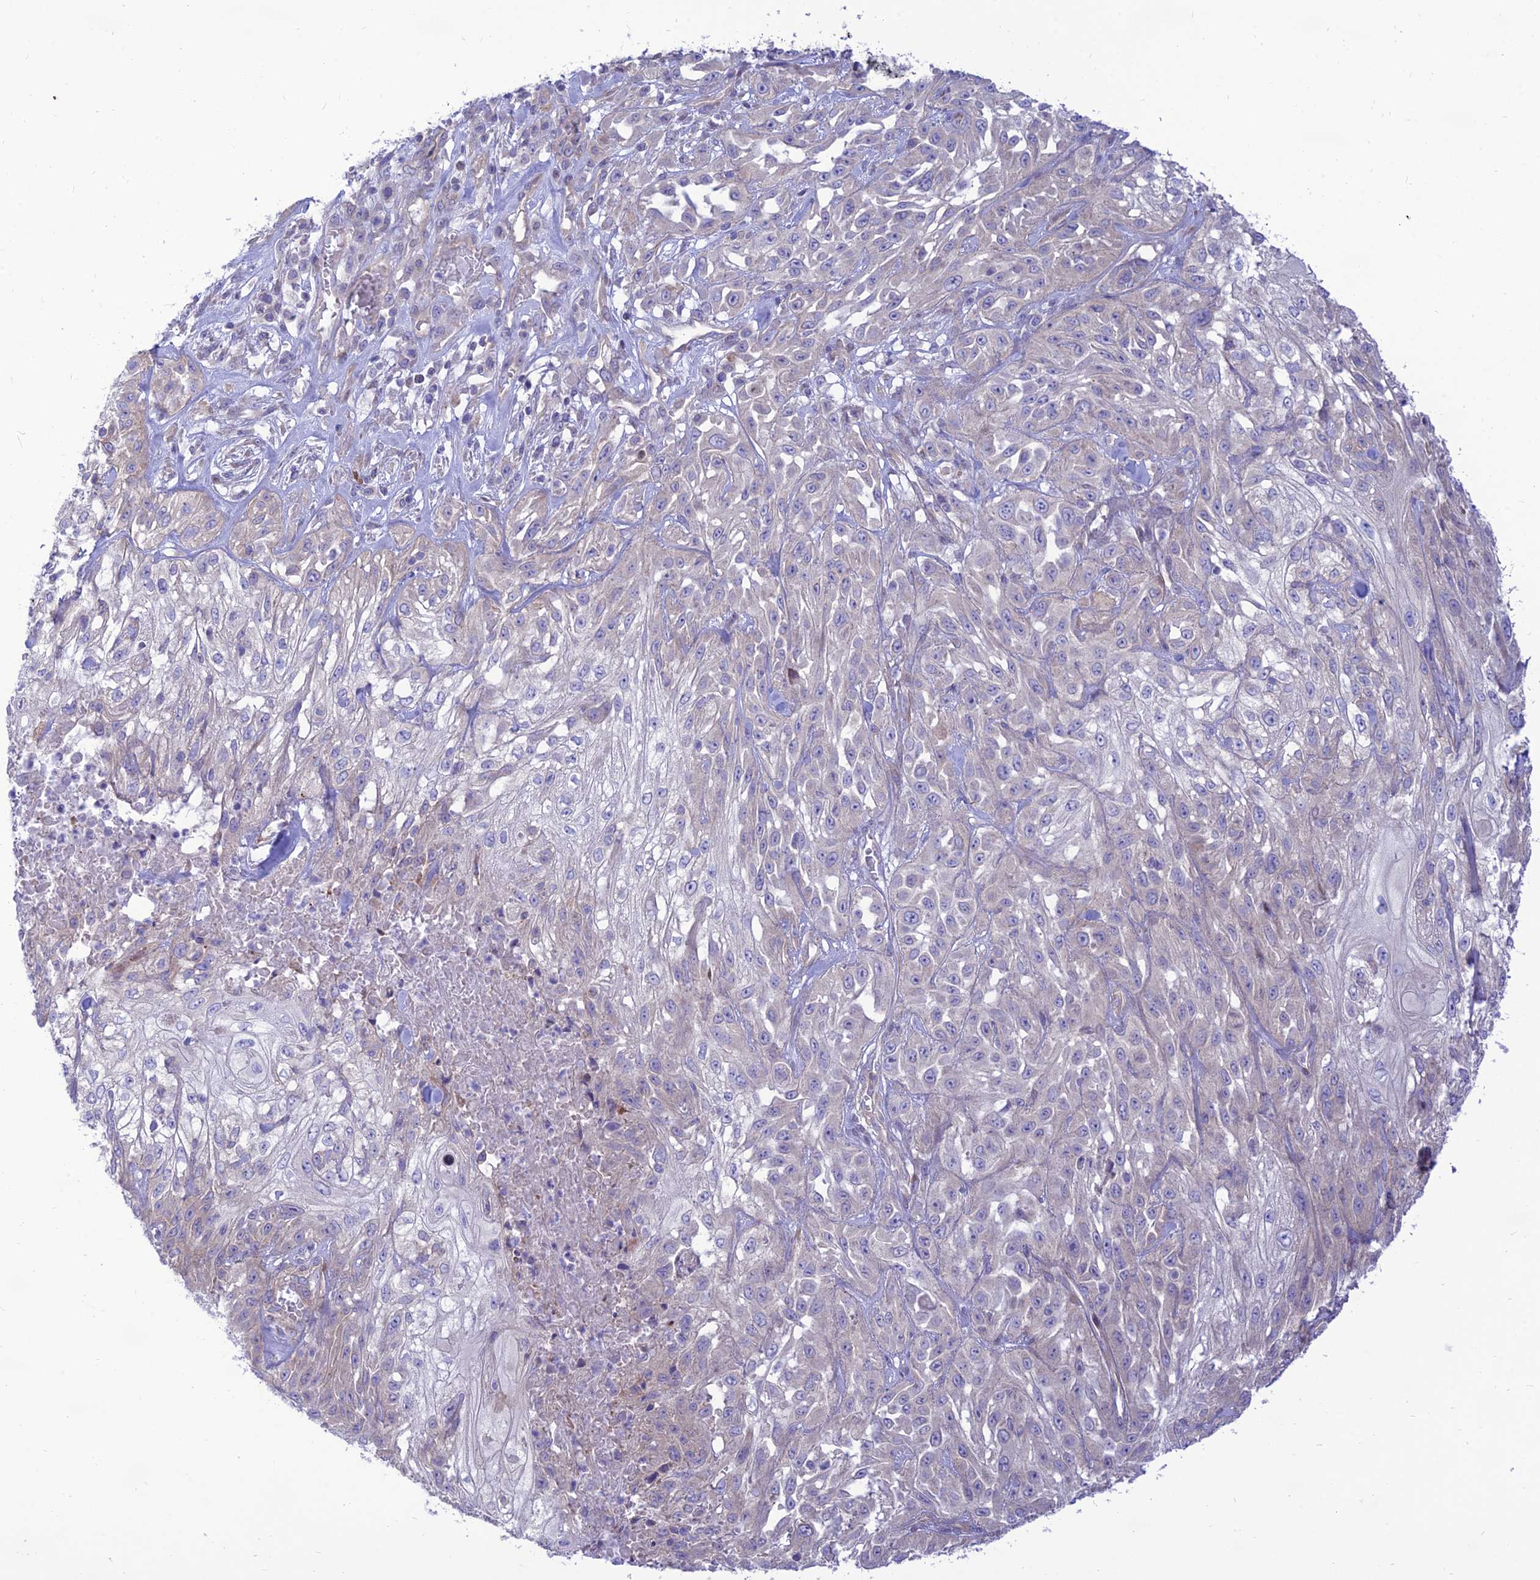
{"staining": {"intensity": "negative", "quantity": "none", "location": "none"}, "tissue": "skin cancer", "cell_type": "Tumor cells", "image_type": "cancer", "snomed": [{"axis": "morphology", "description": "Squamous cell carcinoma, NOS"}, {"axis": "morphology", "description": "Squamous cell carcinoma, metastatic, NOS"}, {"axis": "topography", "description": "Skin"}, {"axis": "topography", "description": "Lymph node"}], "caption": "Immunohistochemistry photomicrograph of skin cancer stained for a protein (brown), which reveals no staining in tumor cells.", "gene": "KCNAB1", "patient": {"sex": "male", "age": 75}}